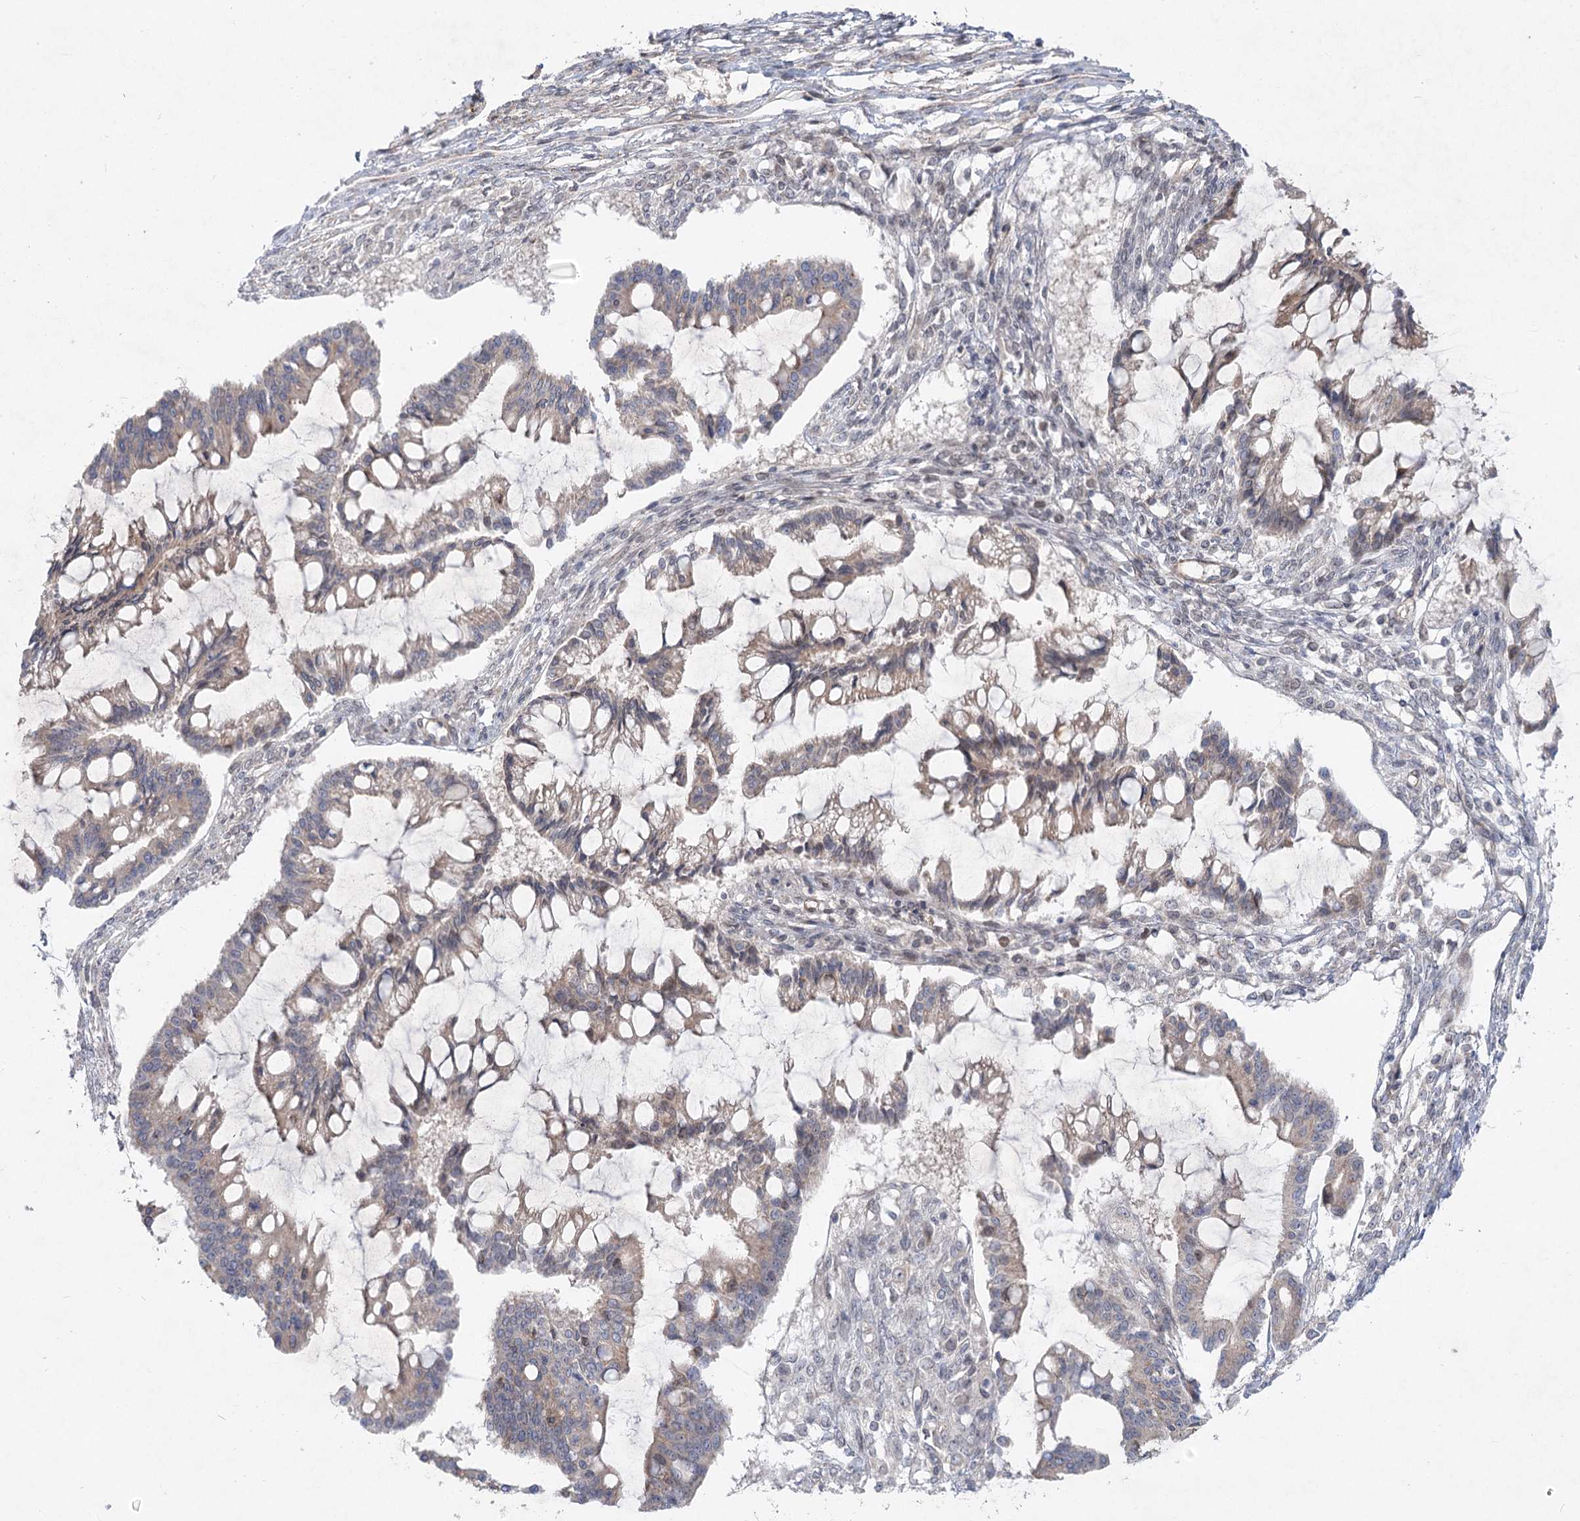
{"staining": {"intensity": "weak", "quantity": "25%-75%", "location": "cytoplasmic/membranous"}, "tissue": "ovarian cancer", "cell_type": "Tumor cells", "image_type": "cancer", "snomed": [{"axis": "morphology", "description": "Cystadenocarcinoma, mucinous, NOS"}, {"axis": "topography", "description": "Ovary"}], "caption": "Approximately 25%-75% of tumor cells in ovarian cancer show weak cytoplasmic/membranous protein expression as visualized by brown immunohistochemical staining.", "gene": "SH3BP5L", "patient": {"sex": "female", "age": 73}}